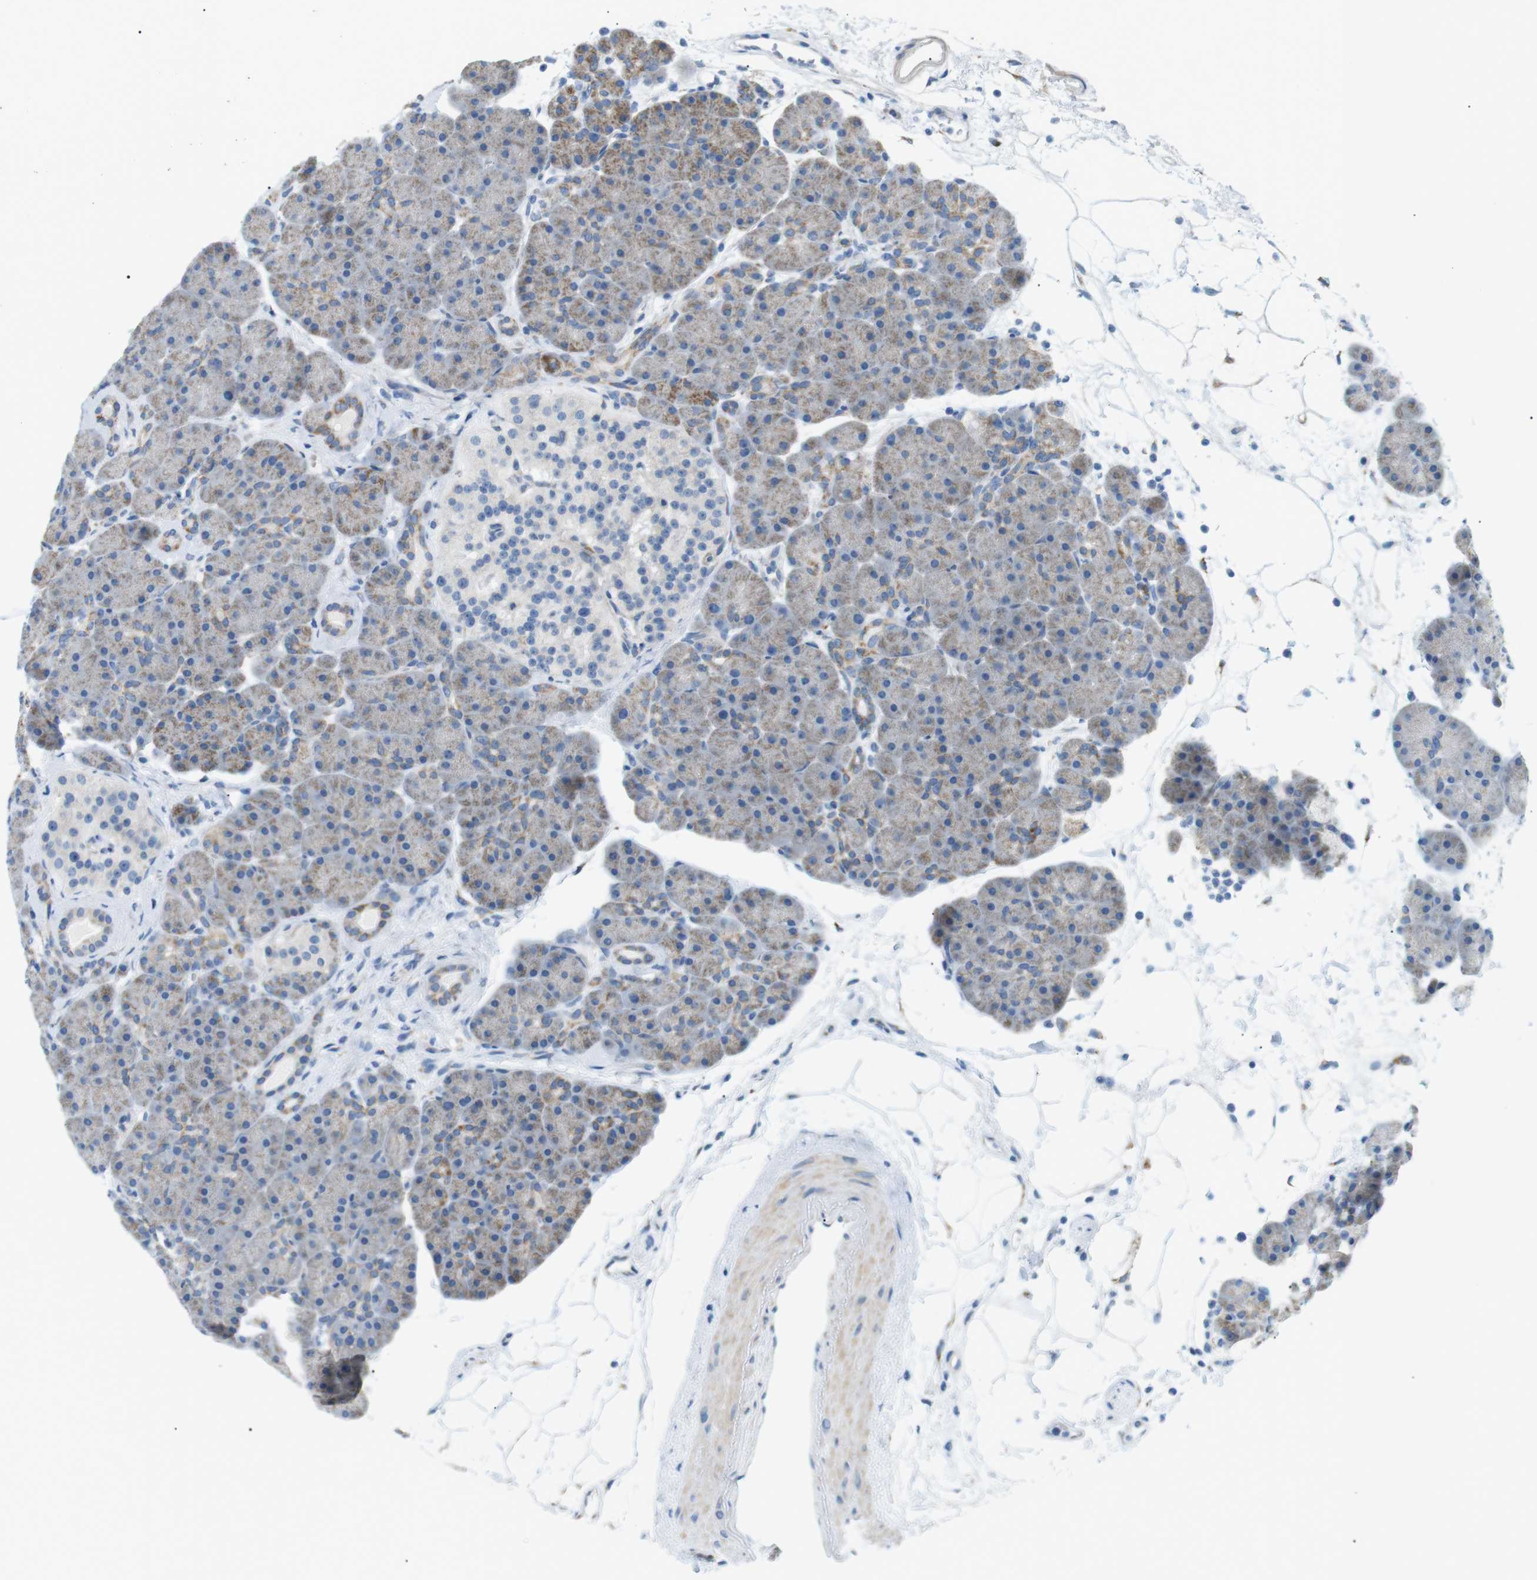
{"staining": {"intensity": "weak", "quantity": "25%-75%", "location": "cytoplasmic/membranous"}, "tissue": "pancreas", "cell_type": "Exocrine glandular cells", "image_type": "normal", "snomed": [{"axis": "morphology", "description": "Normal tissue, NOS"}, {"axis": "topography", "description": "Pancreas"}], "caption": "This is an image of IHC staining of unremarkable pancreas, which shows weak expression in the cytoplasmic/membranous of exocrine glandular cells.", "gene": "MTARC2", "patient": {"sex": "male", "age": 66}}